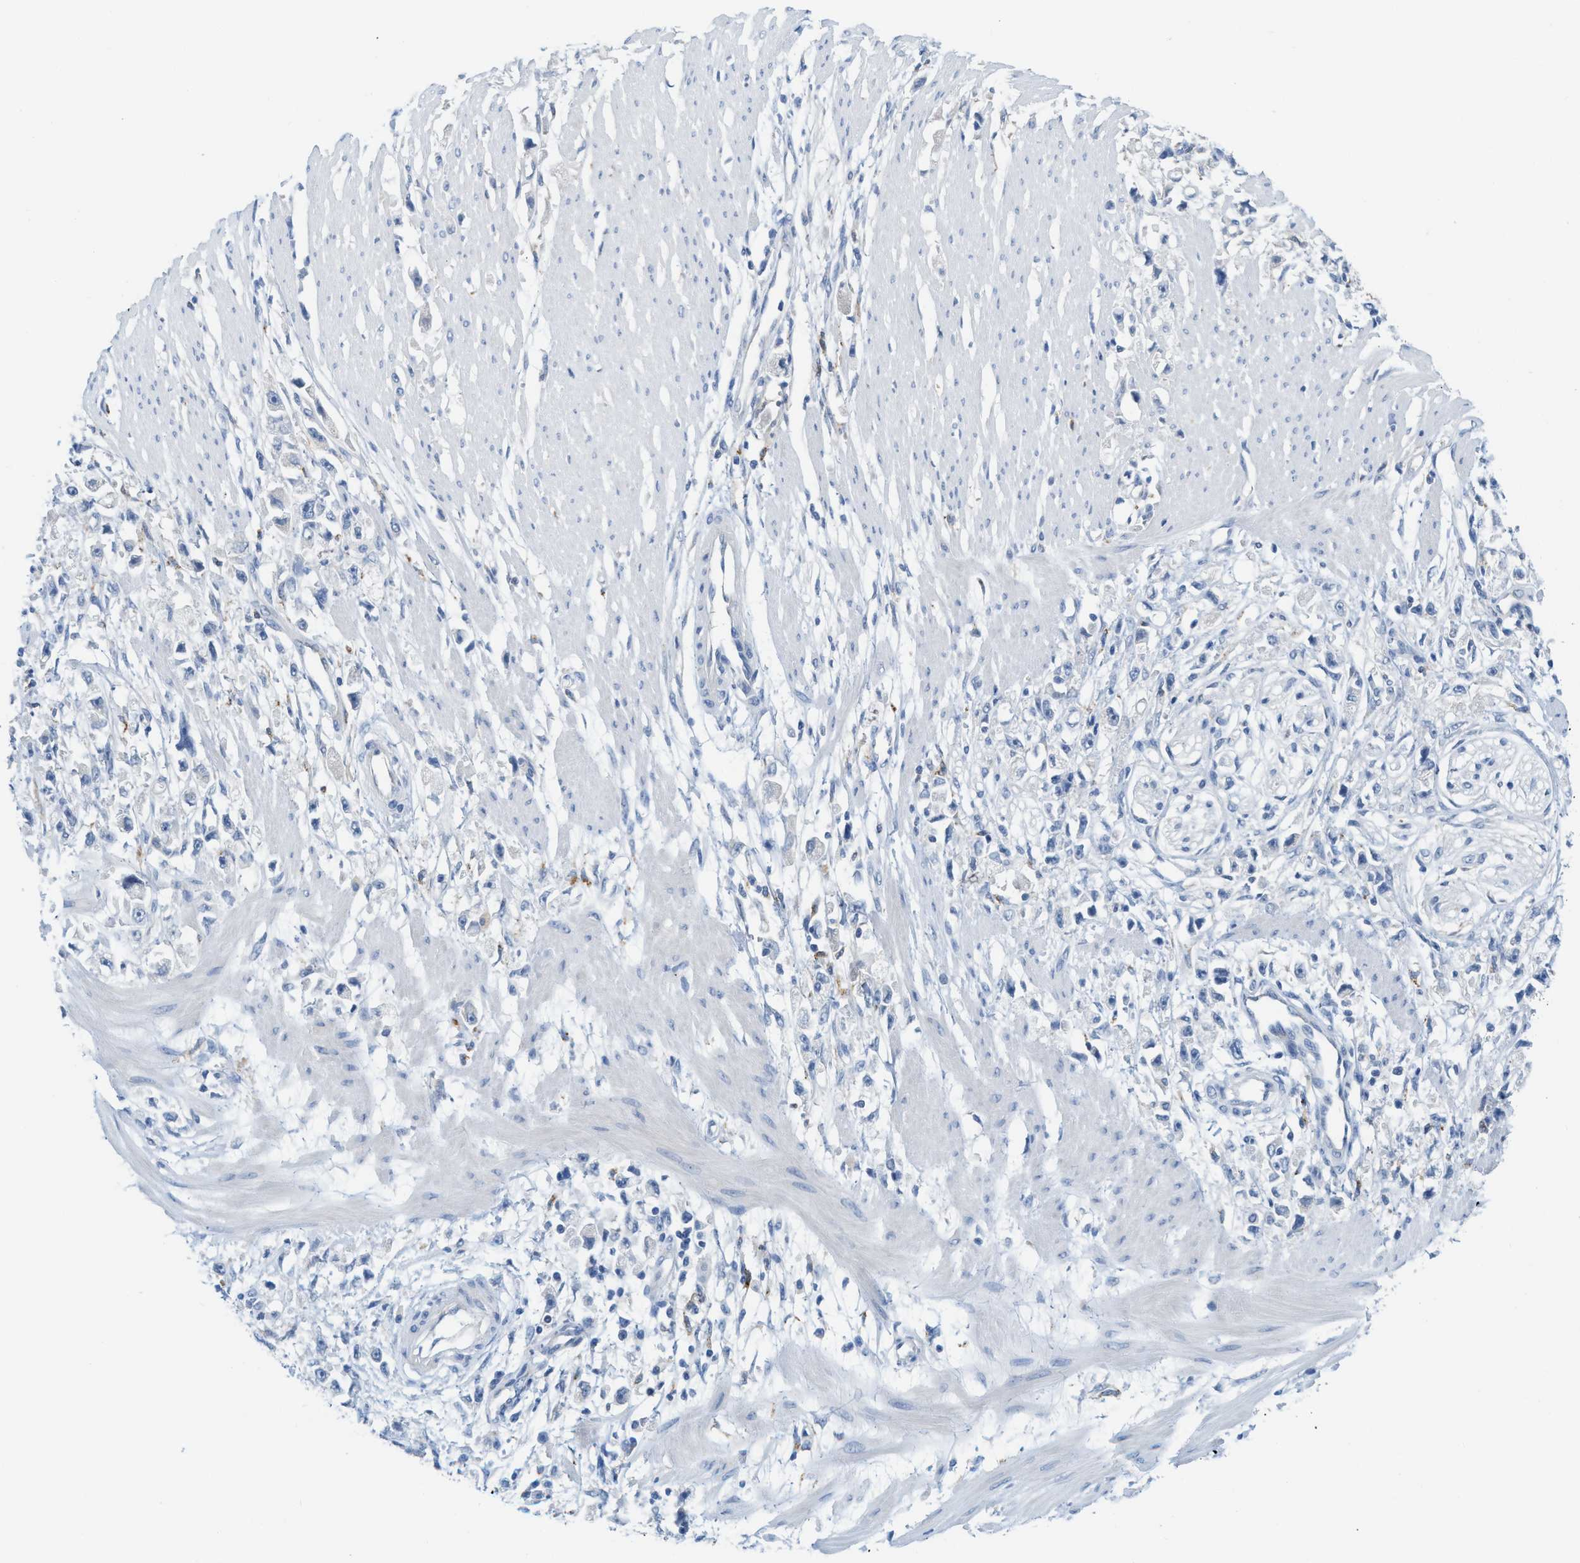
{"staining": {"intensity": "negative", "quantity": "none", "location": "none"}, "tissue": "stomach cancer", "cell_type": "Tumor cells", "image_type": "cancer", "snomed": [{"axis": "morphology", "description": "Adenocarcinoma, NOS"}, {"axis": "topography", "description": "Stomach"}], "caption": "A histopathology image of human stomach cancer (adenocarcinoma) is negative for staining in tumor cells. (DAB immunohistochemistry with hematoxylin counter stain).", "gene": "CSTB", "patient": {"sex": "female", "age": 59}}